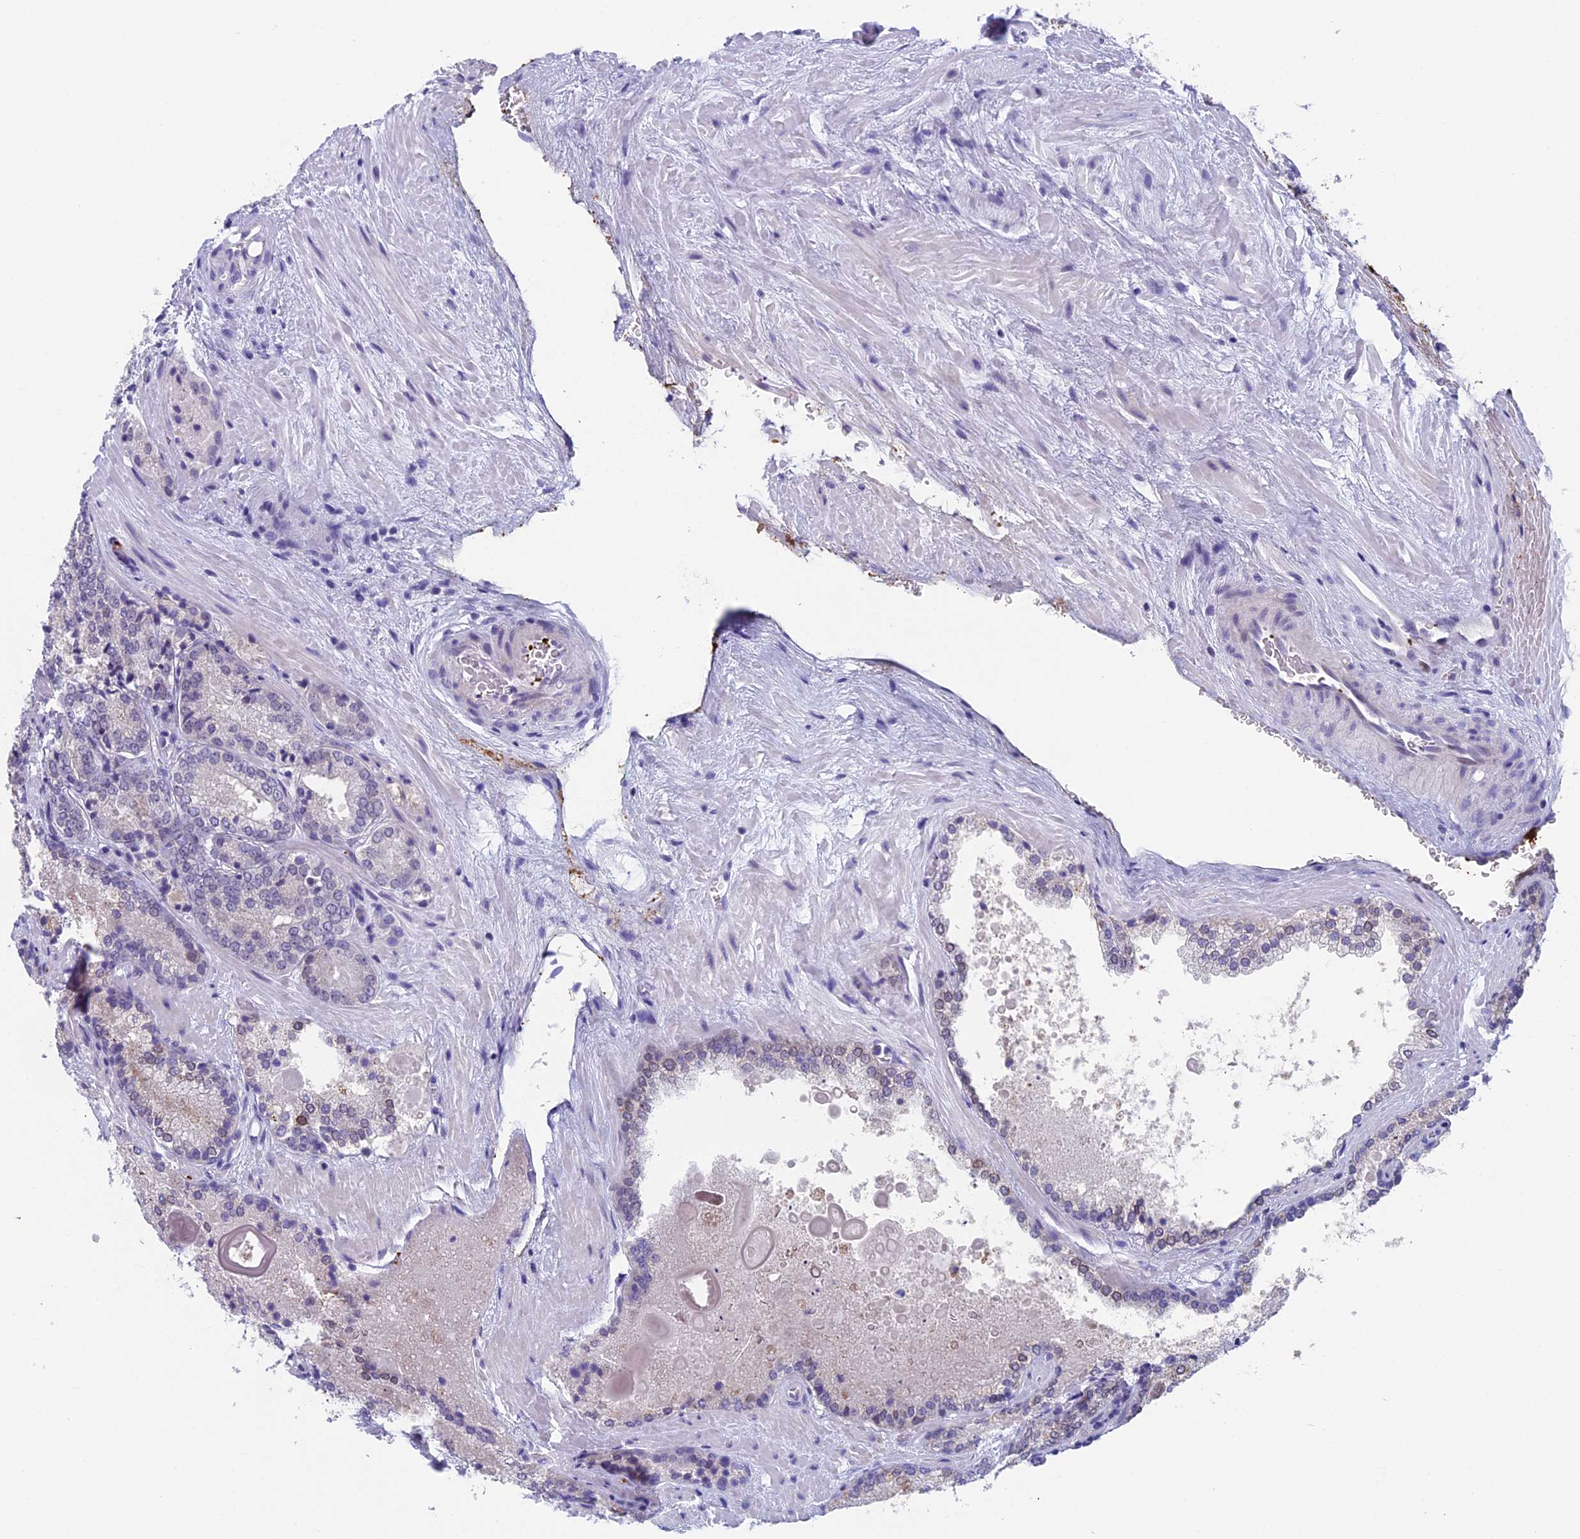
{"staining": {"intensity": "negative", "quantity": "none", "location": "none"}, "tissue": "prostate cancer", "cell_type": "Tumor cells", "image_type": "cancer", "snomed": [{"axis": "morphology", "description": "Adenocarcinoma, Low grade"}, {"axis": "topography", "description": "Prostate"}], "caption": "A micrograph of human adenocarcinoma (low-grade) (prostate) is negative for staining in tumor cells.", "gene": "AIFM2", "patient": {"sex": "male", "age": 74}}